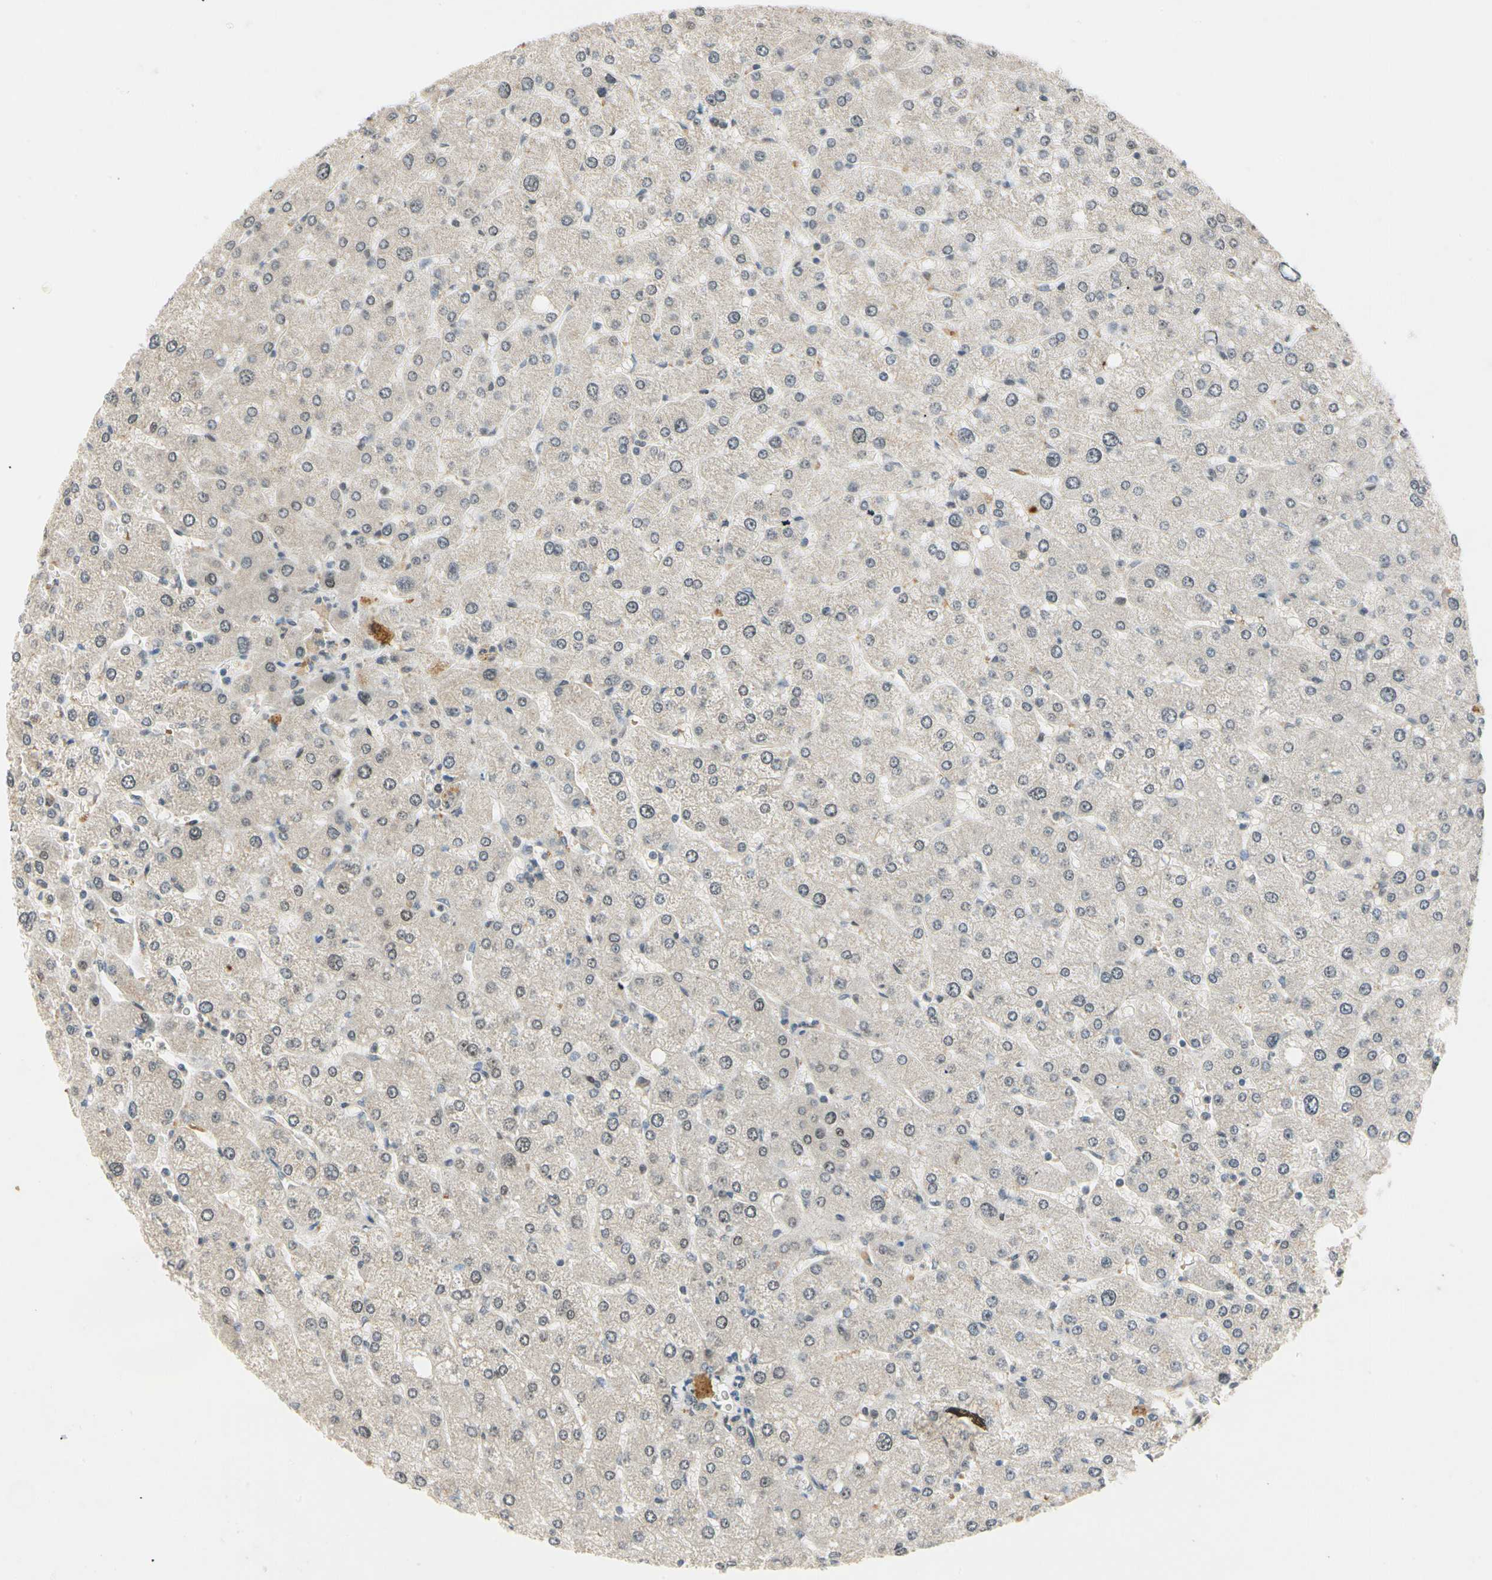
{"staining": {"intensity": "negative", "quantity": "none", "location": "none"}, "tissue": "liver", "cell_type": "Cholangiocytes", "image_type": "normal", "snomed": [{"axis": "morphology", "description": "Normal tissue, NOS"}, {"axis": "topography", "description": "Liver"}], "caption": "The micrograph exhibits no significant staining in cholangiocytes of liver.", "gene": "RIOX2", "patient": {"sex": "male", "age": 55}}